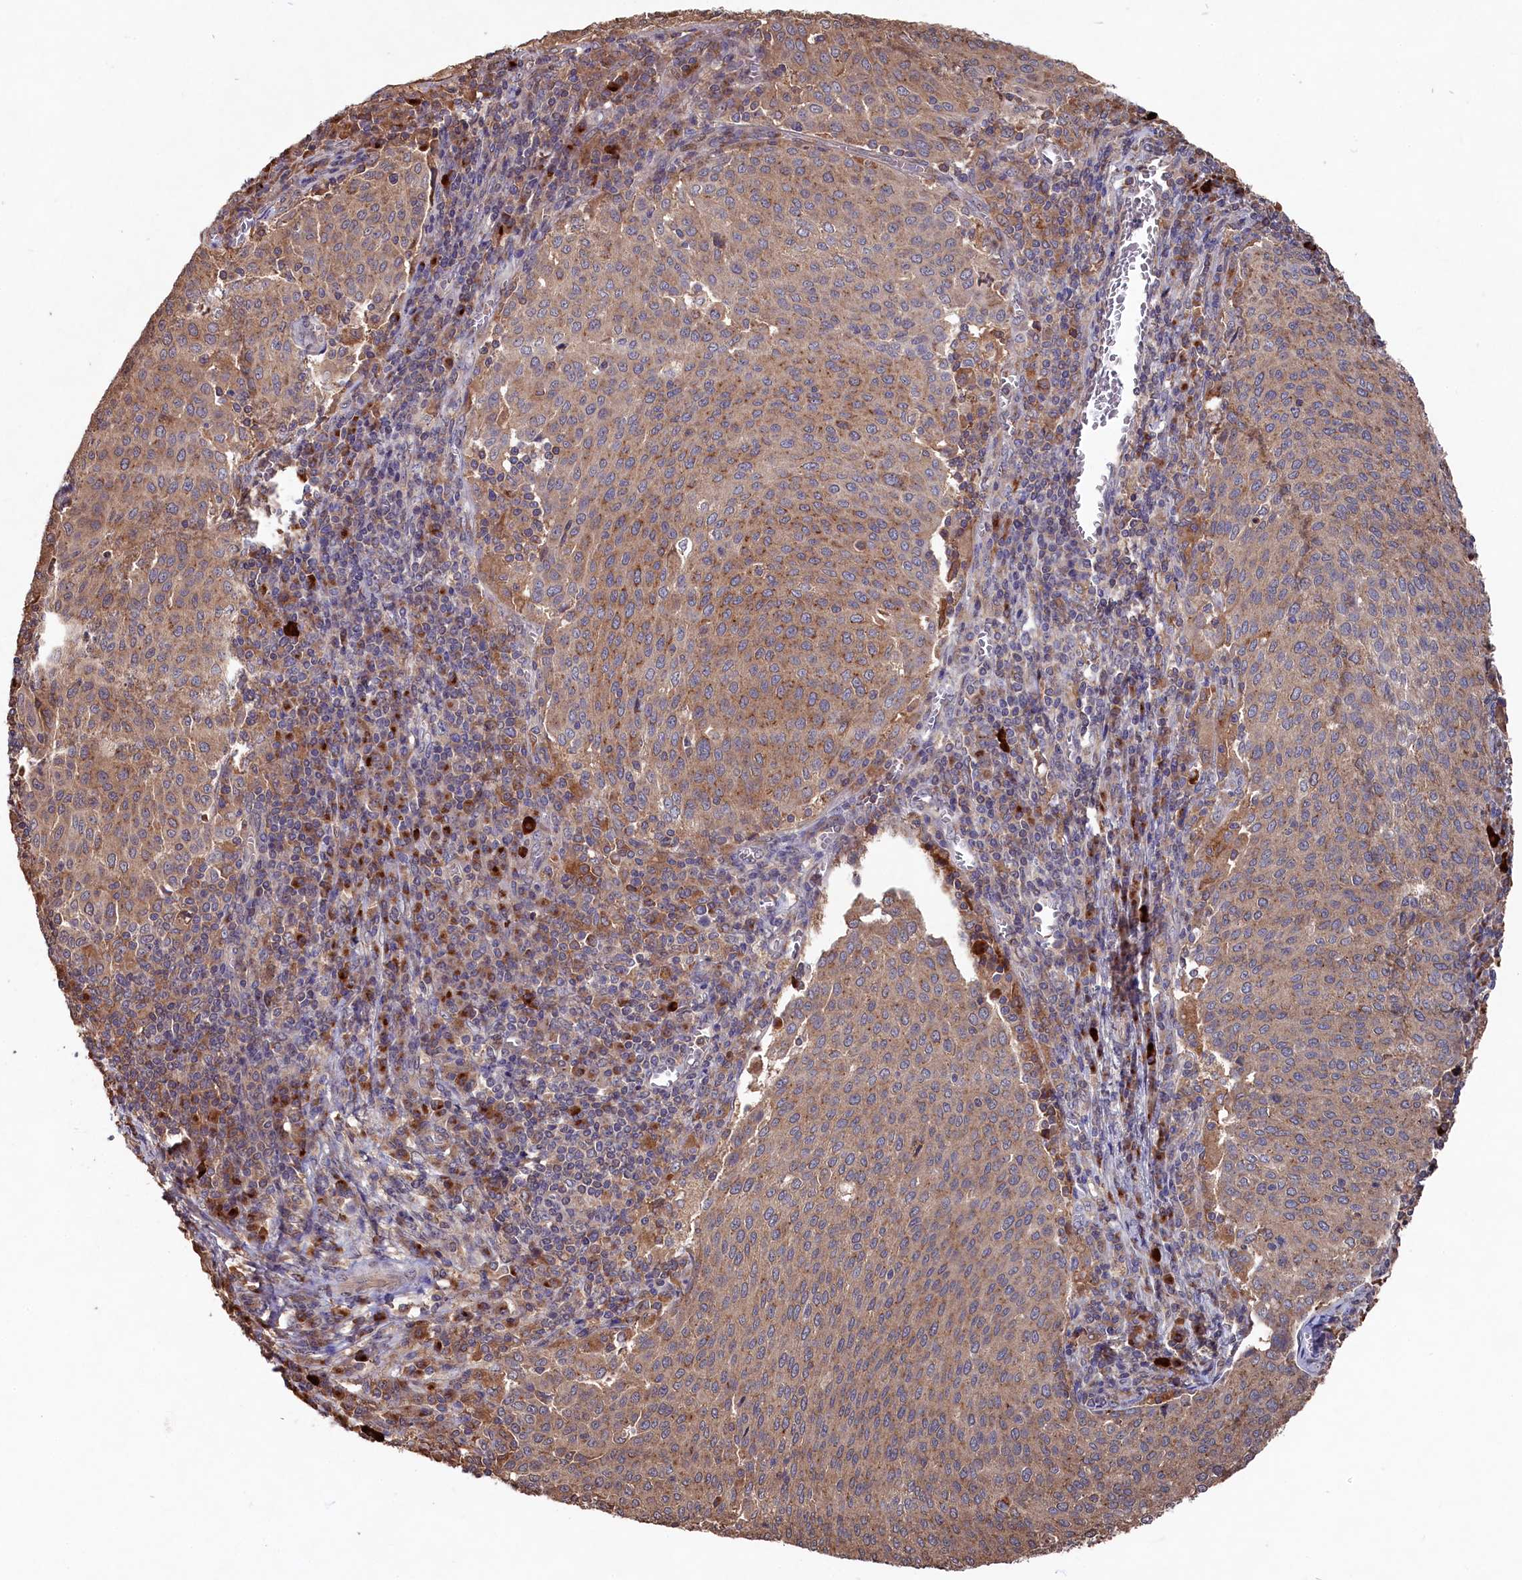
{"staining": {"intensity": "moderate", "quantity": ">75%", "location": "cytoplasmic/membranous"}, "tissue": "cervical cancer", "cell_type": "Tumor cells", "image_type": "cancer", "snomed": [{"axis": "morphology", "description": "Squamous cell carcinoma, NOS"}, {"axis": "topography", "description": "Cervix"}], "caption": "Immunohistochemical staining of human squamous cell carcinoma (cervical) shows moderate cytoplasmic/membranous protein expression in approximately >75% of tumor cells. (IHC, brightfield microscopy, high magnification).", "gene": "NAA60", "patient": {"sex": "female", "age": 46}}